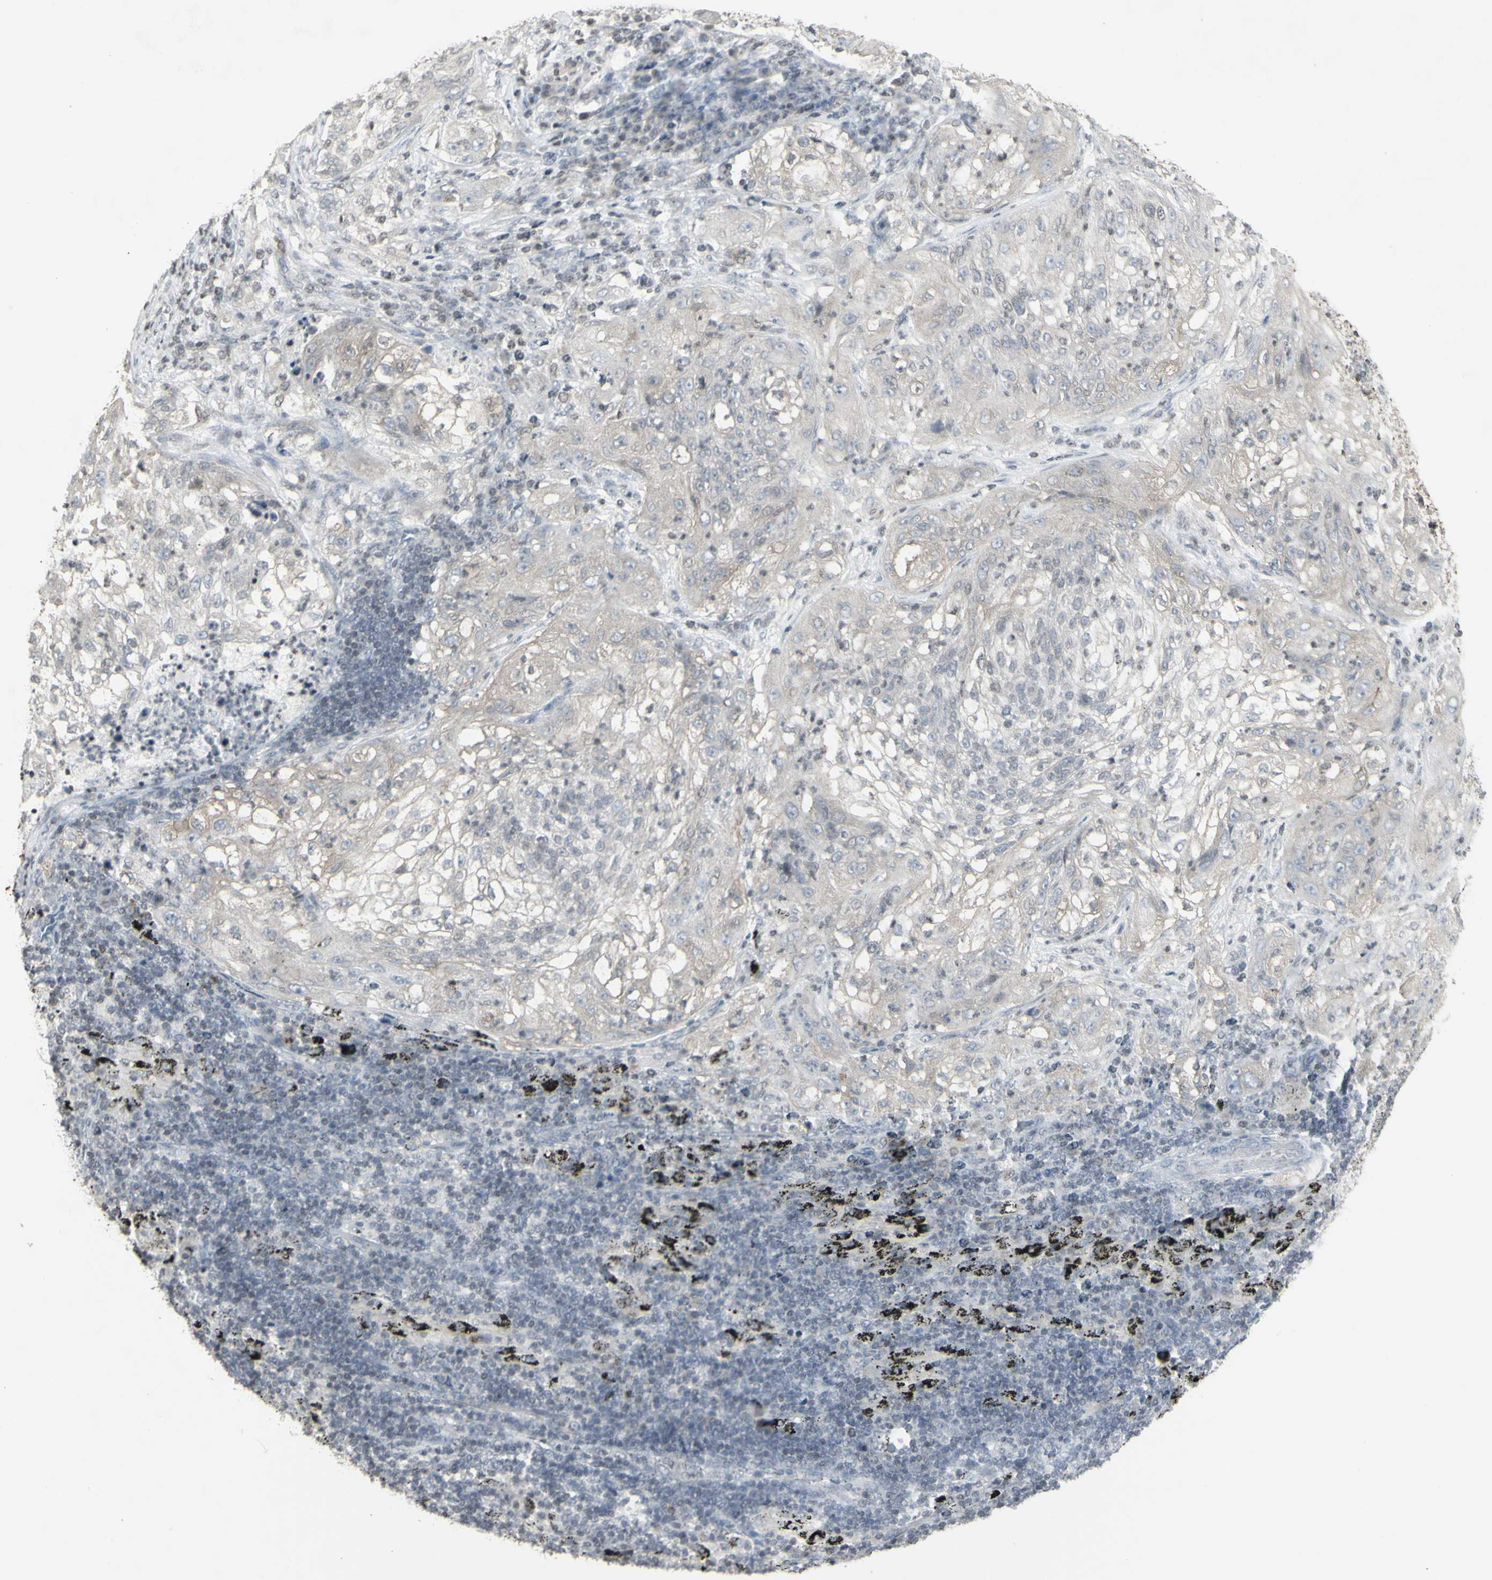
{"staining": {"intensity": "negative", "quantity": "none", "location": "none"}, "tissue": "lung cancer", "cell_type": "Tumor cells", "image_type": "cancer", "snomed": [{"axis": "morphology", "description": "Inflammation, NOS"}, {"axis": "morphology", "description": "Squamous cell carcinoma, NOS"}, {"axis": "topography", "description": "Lymph node"}, {"axis": "topography", "description": "Soft tissue"}, {"axis": "topography", "description": "Lung"}], "caption": "High magnification brightfield microscopy of lung squamous cell carcinoma stained with DAB (brown) and counterstained with hematoxylin (blue): tumor cells show no significant positivity.", "gene": "MUC5AC", "patient": {"sex": "male", "age": 66}}